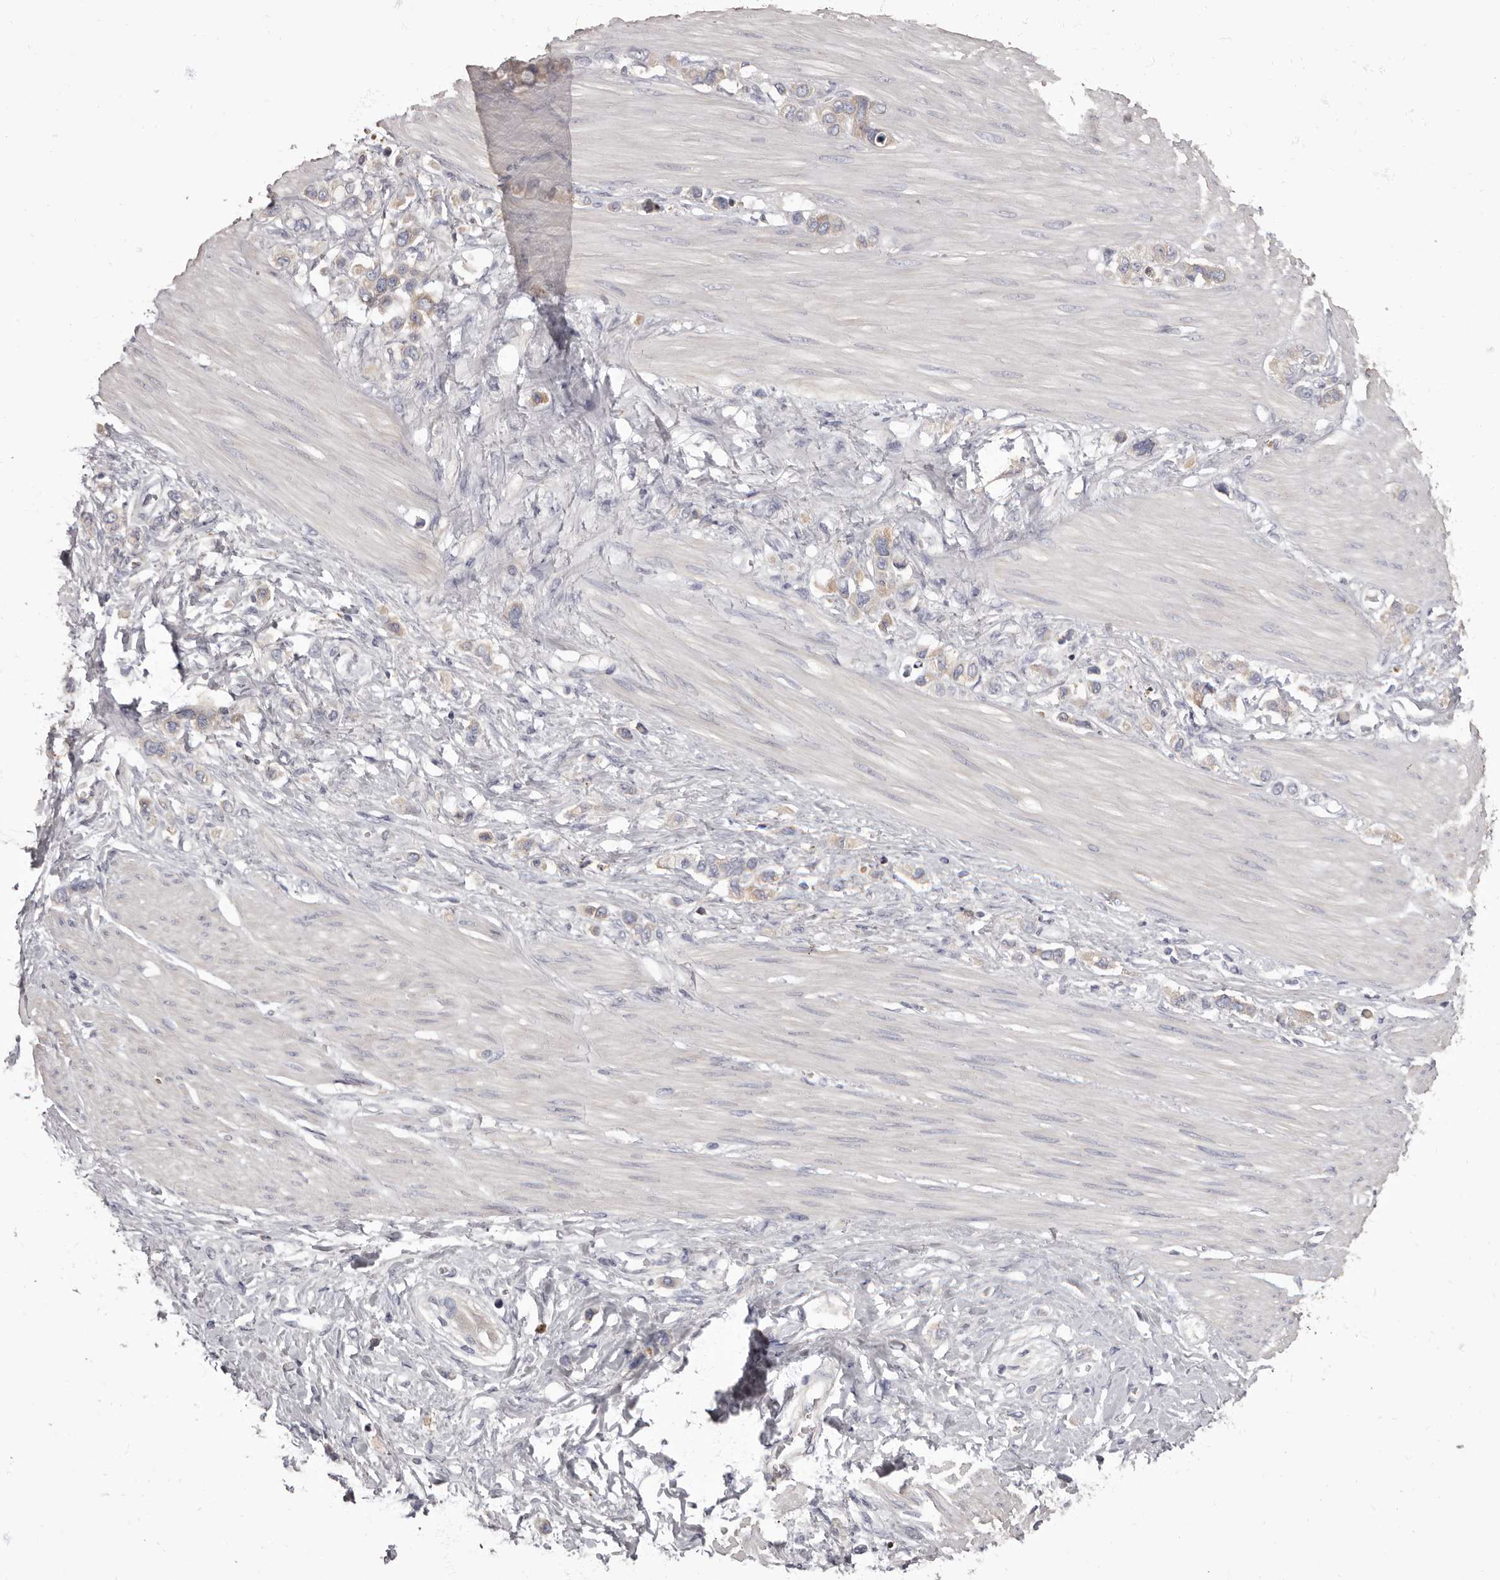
{"staining": {"intensity": "weak", "quantity": "<25%", "location": "cytoplasmic/membranous"}, "tissue": "stomach cancer", "cell_type": "Tumor cells", "image_type": "cancer", "snomed": [{"axis": "morphology", "description": "Adenocarcinoma, NOS"}, {"axis": "topography", "description": "Stomach"}], "caption": "Immunohistochemical staining of human stomach cancer (adenocarcinoma) exhibits no significant positivity in tumor cells.", "gene": "APEH", "patient": {"sex": "female", "age": 65}}